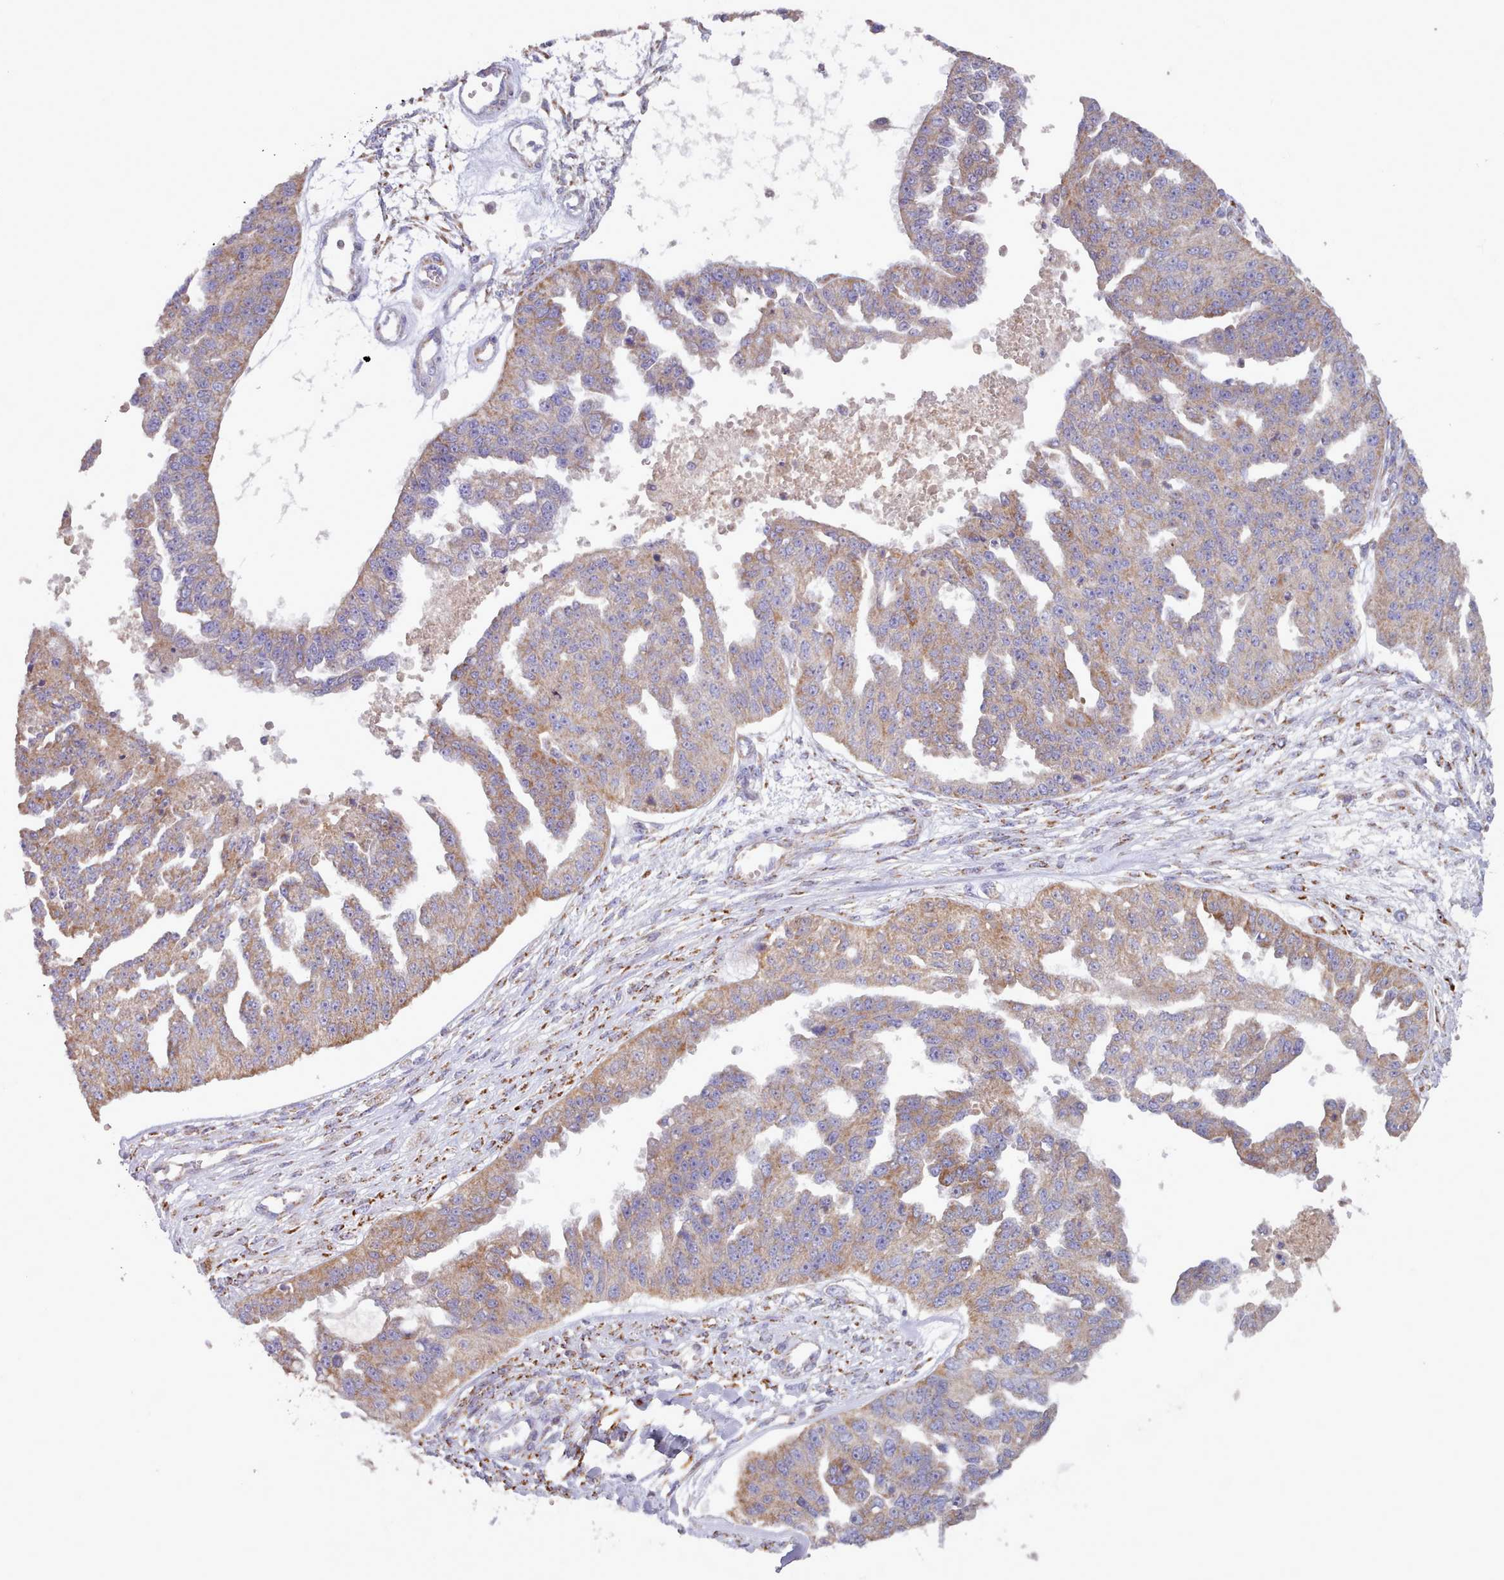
{"staining": {"intensity": "weak", "quantity": "25%-75%", "location": "cytoplasmic/membranous"}, "tissue": "ovarian cancer", "cell_type": "Tumor cells", "image_type": "cancer", "snomed": [{"axis": "morphology", "description": "Cystadenocarcinoma, serous, NOS"}, {"axis": "topography", "description": "Ovary"}], "caption": "An image showing weak cytoplasmic/membranous positivity in approximately 25%-75% of tumor cells in ovarian cancer (serous cystadenocarcinoma), as visualized by brown immunohistochemical staining.", "gene": "HSDL2", "patient": {"sex": "female", "age": 58}}